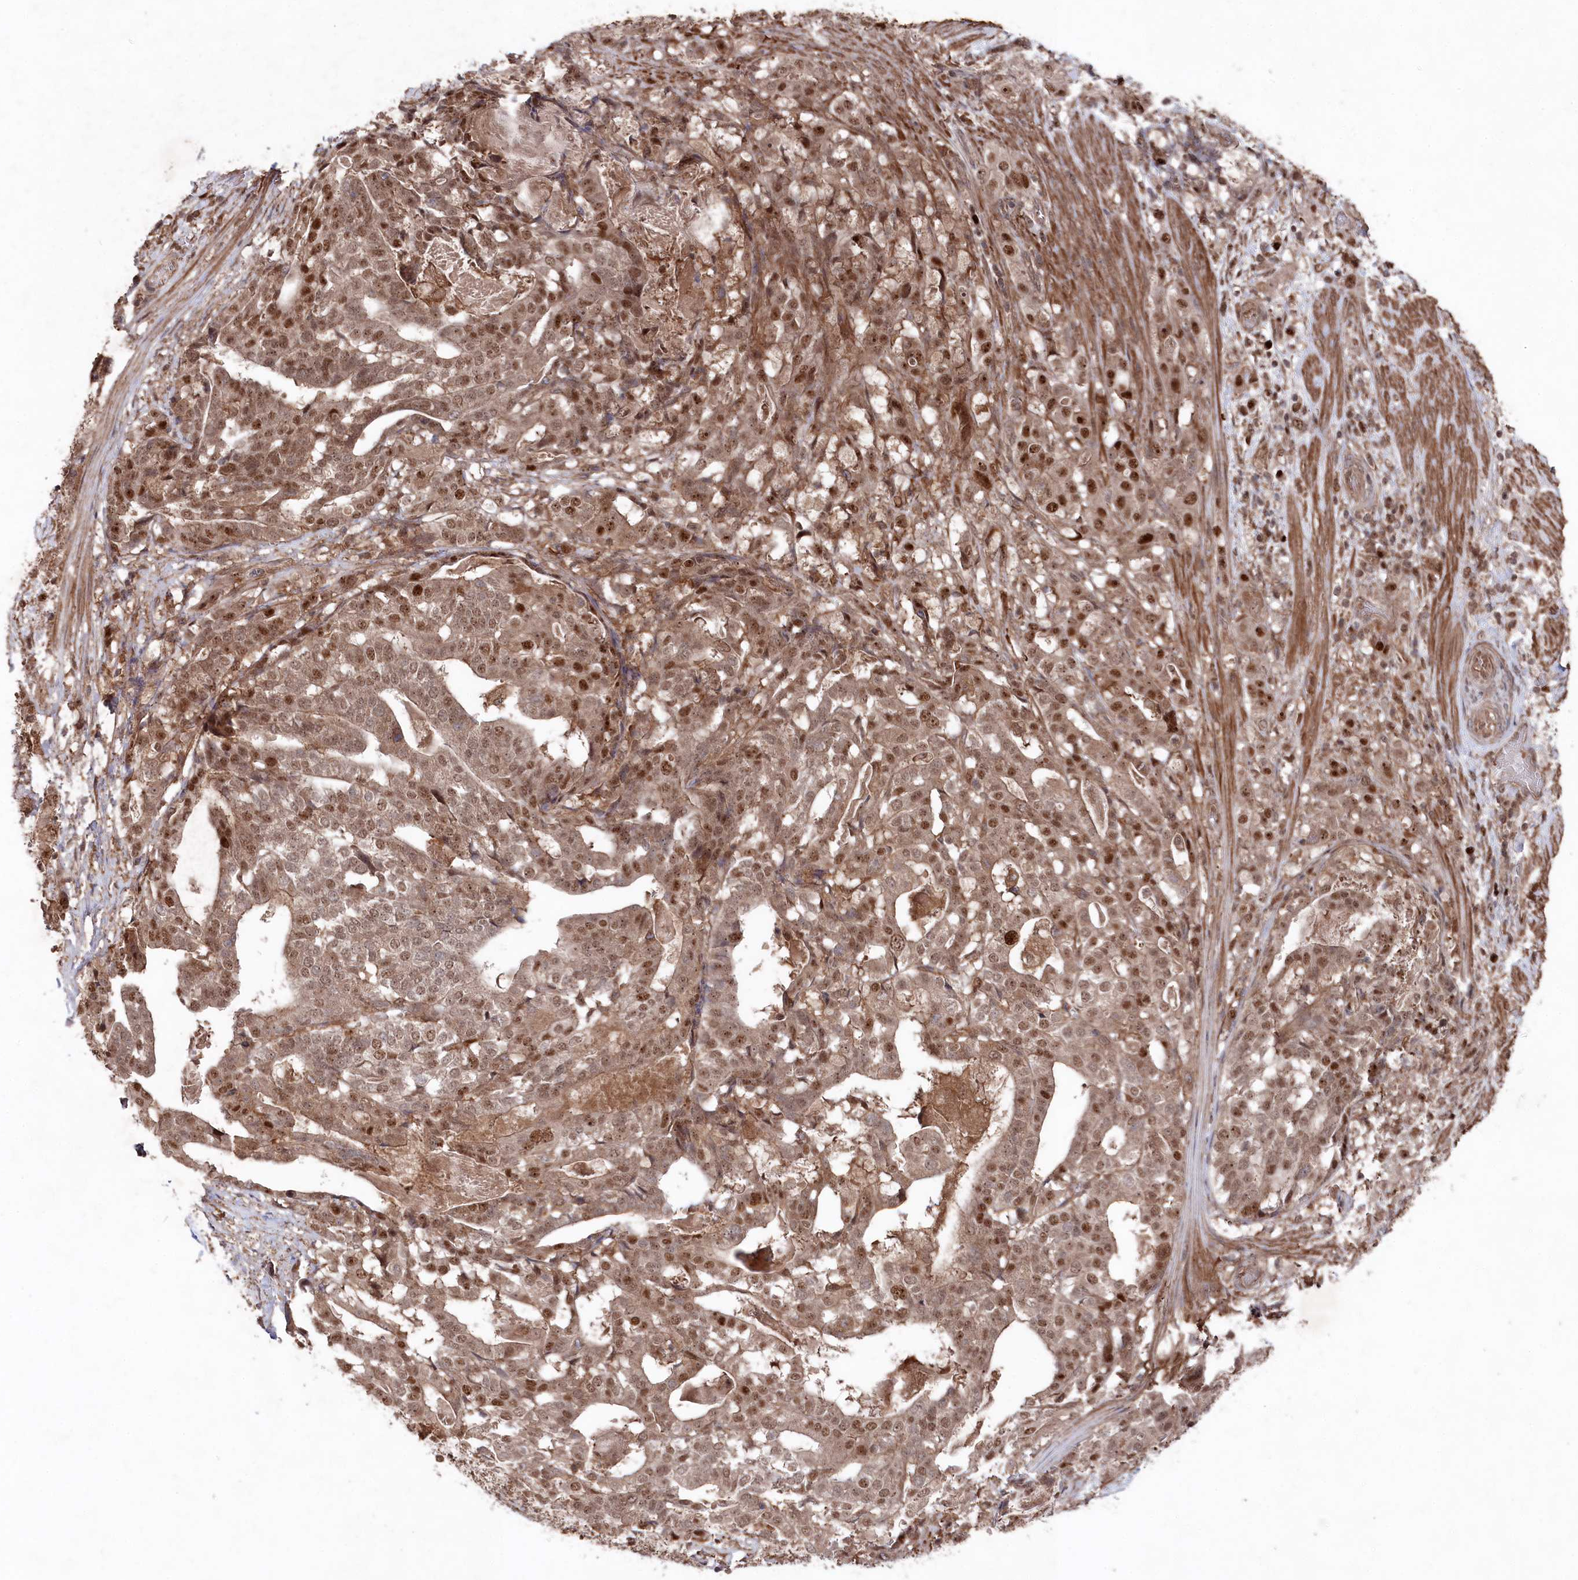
{"staining": {"intensity": "moderate", "quantity": ">75%", "location": "nuclear"}, "tissue": "stomach cancer", "cell_type": "Tumor cells", "image_type": "cancer", "snomed": [{"axis": "morphology", "description": "Adenocarcinoma, NOS"}, {"axis": "topography", "description": "Stomach"}], "caption": "Brown immunohistochemical staining in human stomach cancer exhibits moderate nuclear expression in about >75% of tumor cells. The staining was performed using DAB (3,3'-diaminobenzidine) to visualize the protein expression in brown, while the nuclei were stained in blue with hematoxylin (Magnification: 20x).", "gene": "BORCS7", "patient": {"sex": "male", "age": 48}}